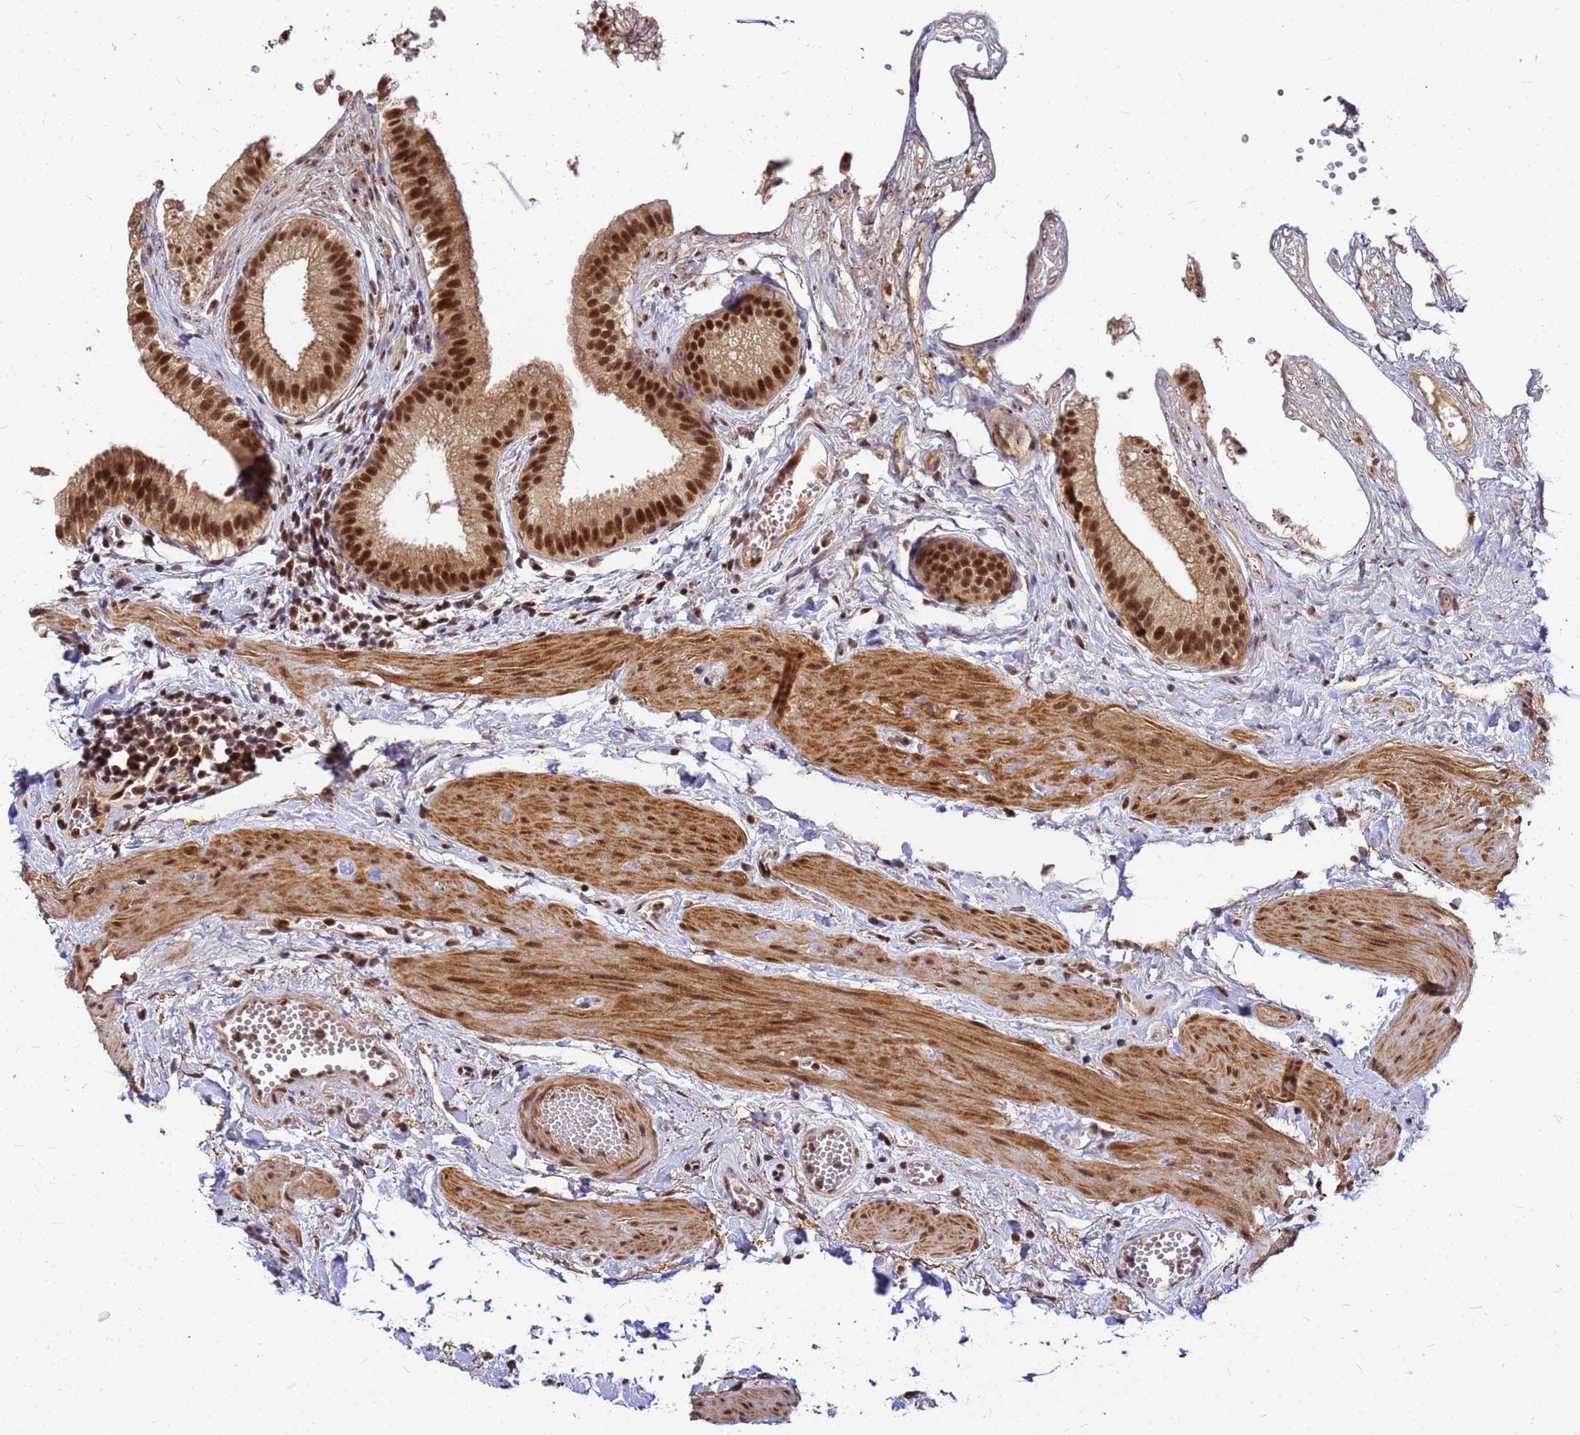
{"staining": {"intensity": "strong", "quantity": ">75%", "location": "nuclear"}, "tissue": "gallbladder", "cell_type": "Glandular cells", "image_type": "normal", "snomed": [{"axis": "morphology", "description": "Normal tissue, NOS"}, {"axis": "topography", "description": "Gallbladder"}], "caption": "A brown stain labels strong nuclear staining of a protein in glandular cells of normal human gallbladder.", "gene": "NCBP2", "patient": {"sex": "female", "age": 54}}